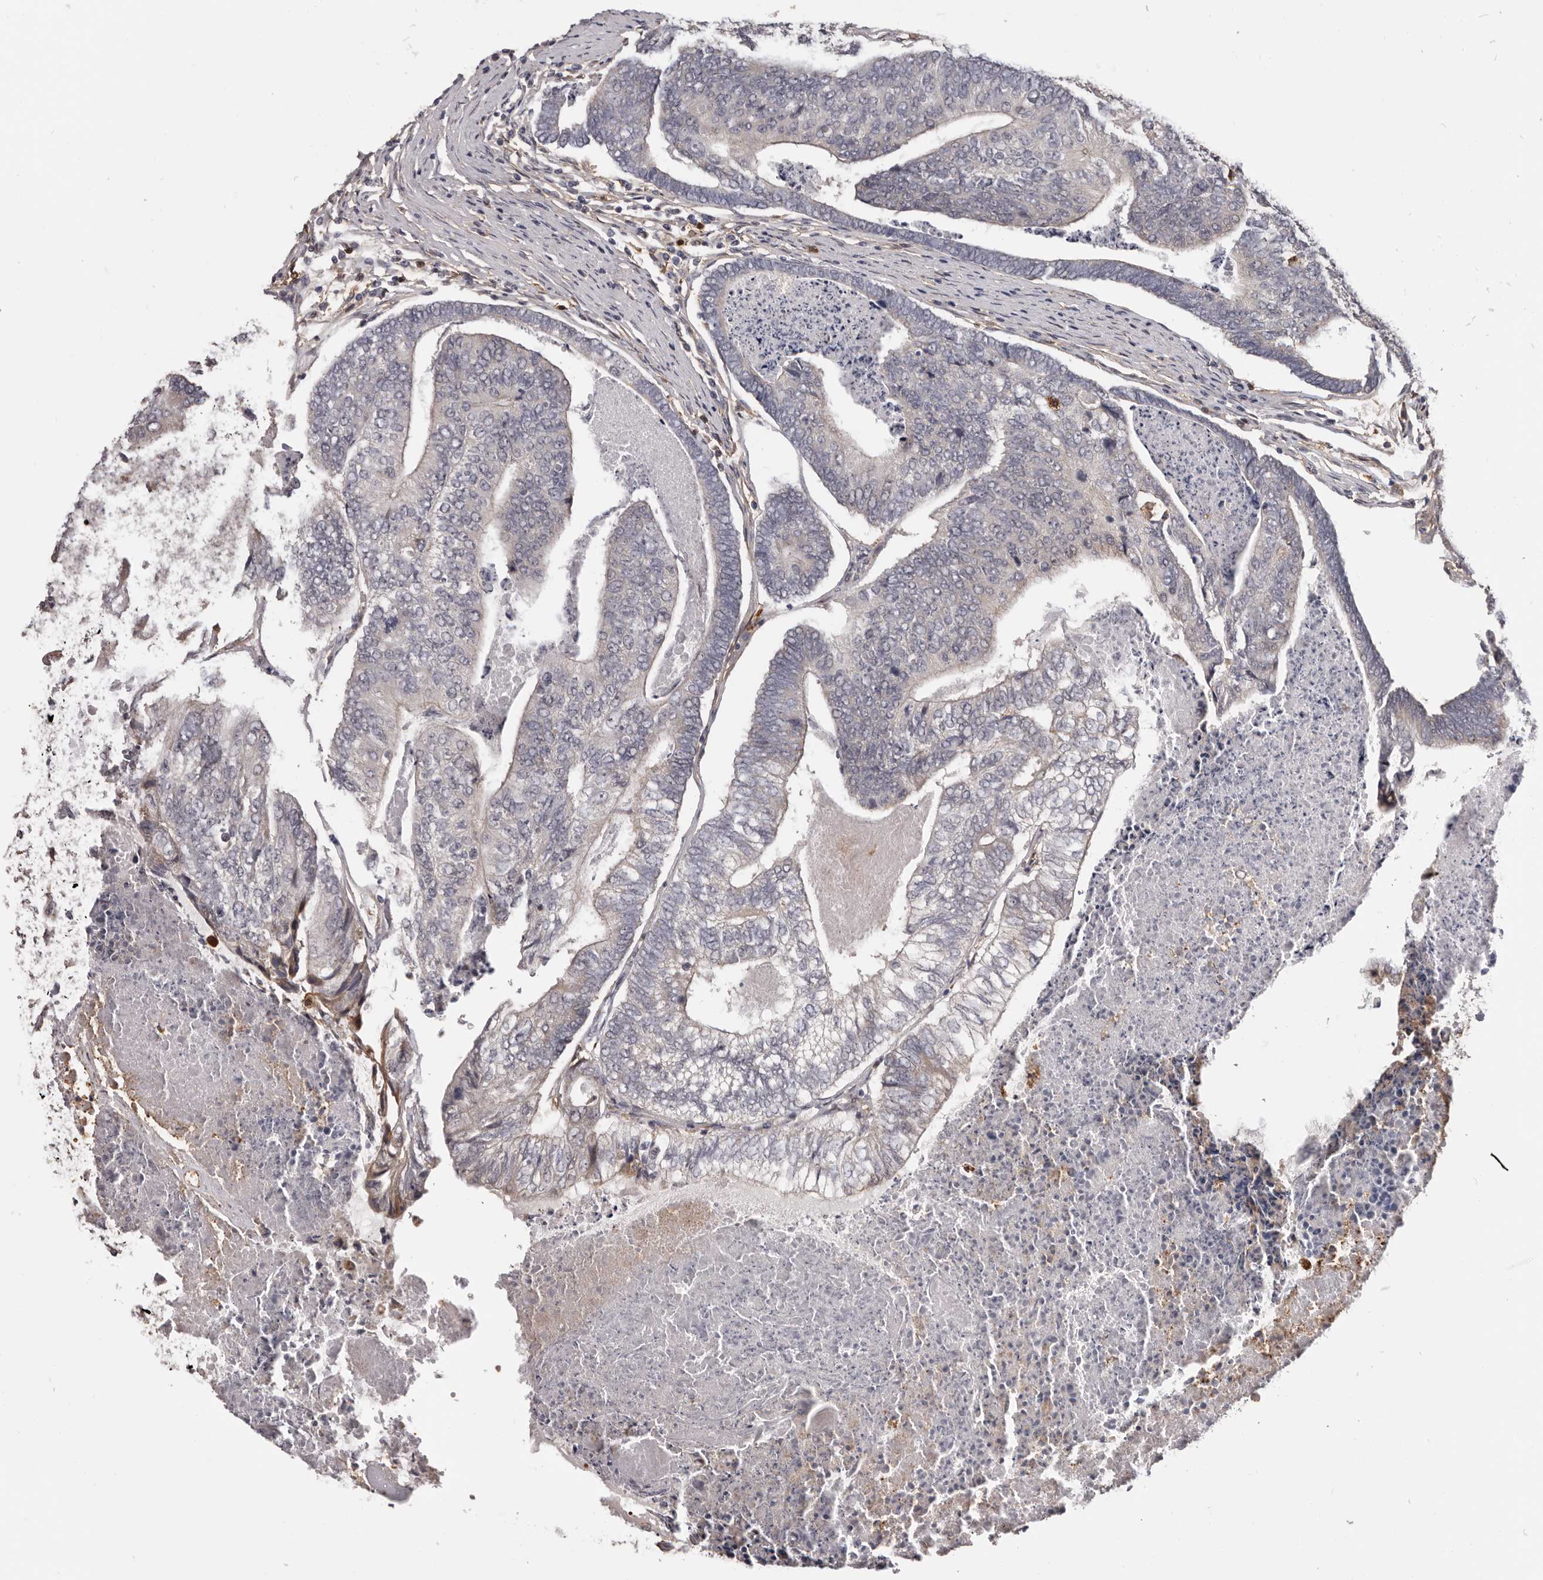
{"staining": {"intensity": "weak", "quantity": "<25%", "location": "cytoplasmic/membranous"}, "tissue": "colorectal cancer", "cell_type": "Tumor cells", "image_type": "cancer", "snomed": [{"axis": "morphology", "description": "Adenocarcinoma, NOS"}, {"axis": "topography", "description": "Colon"}], "caption": "Adenocarcinoma (colorectal) was stained to show a protein in brown. There is no significant staining in tumor cells.", "gene": "PRR12", "patient": {"sex": "female", "age": 67}}